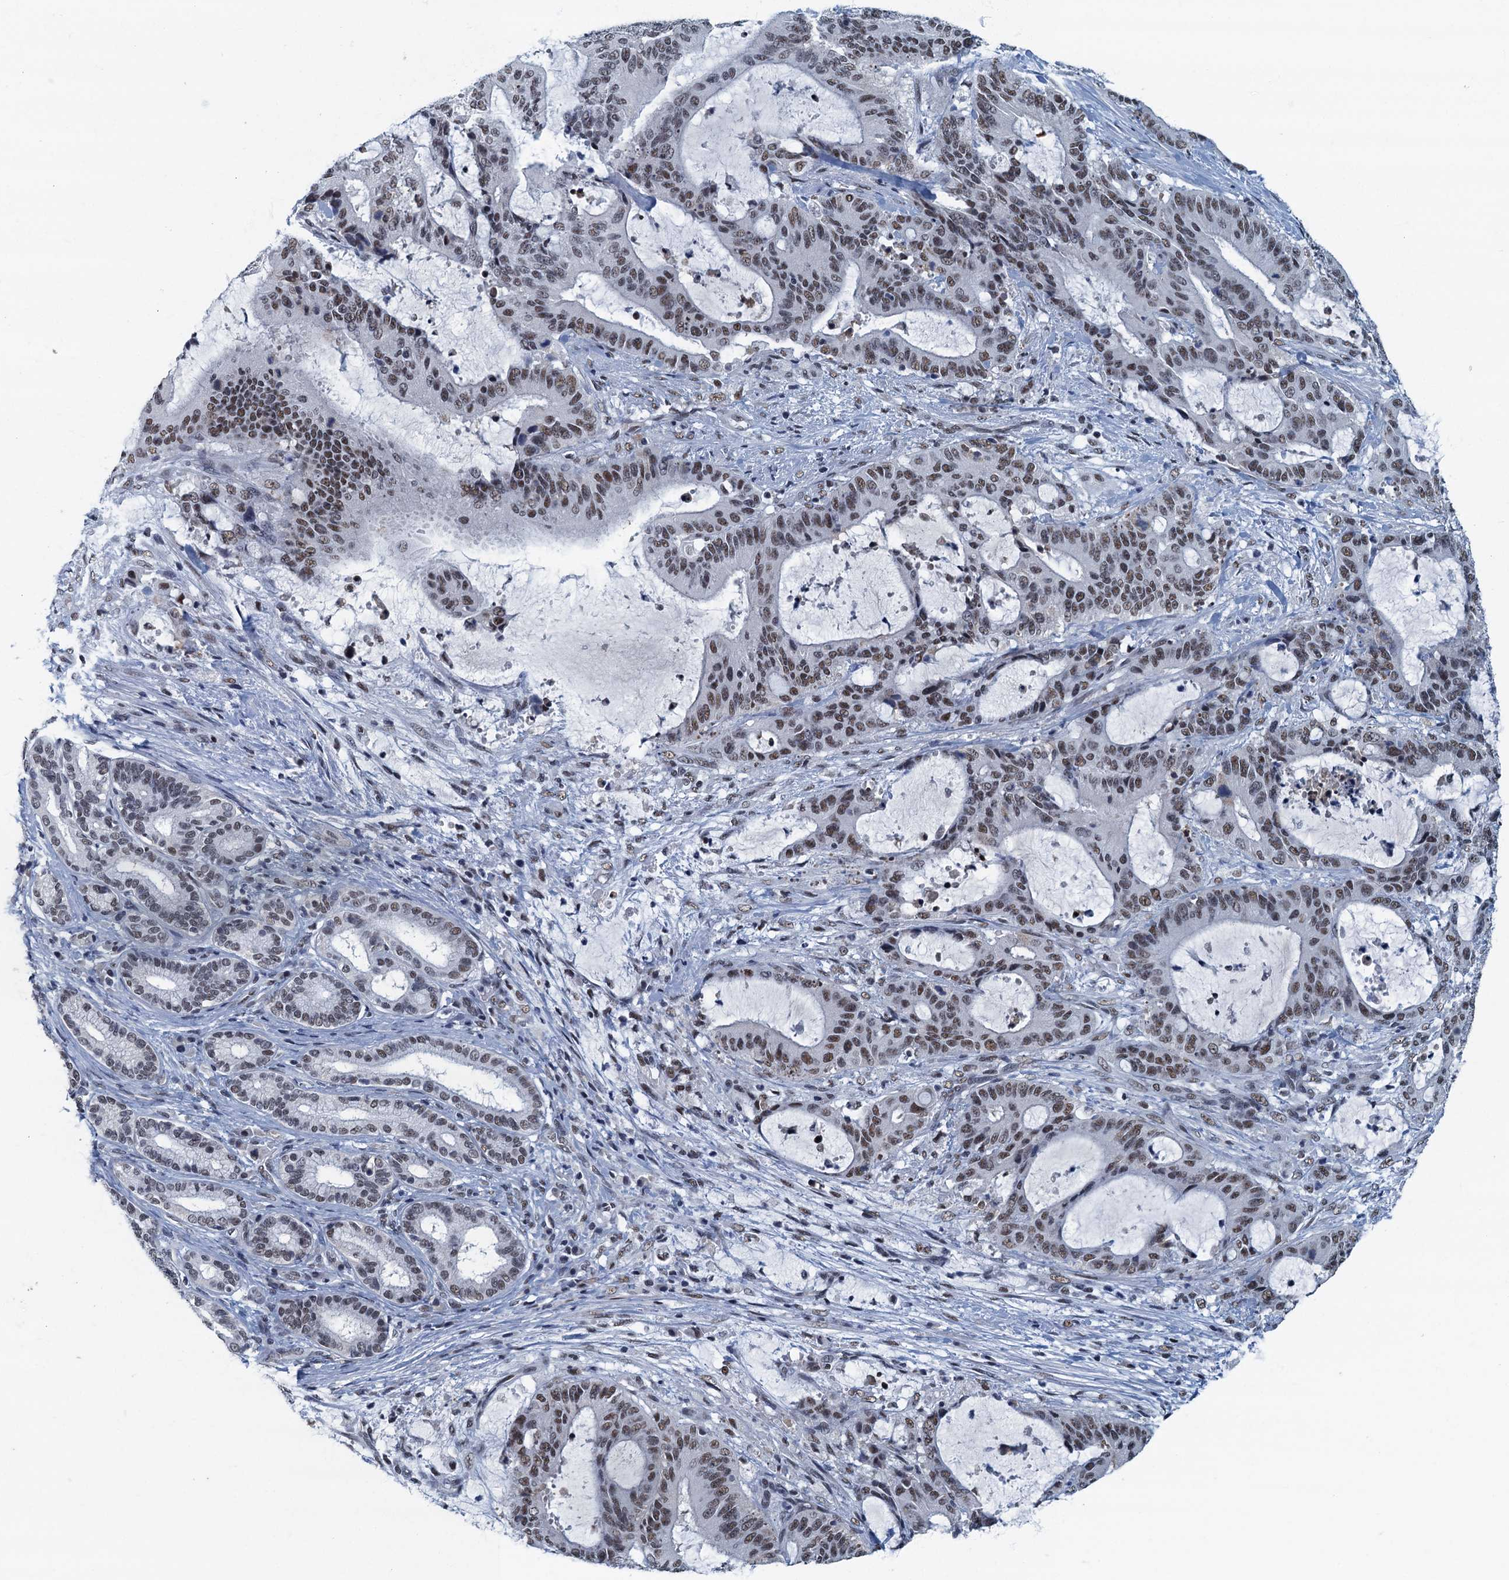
{"staining": {"intensity": "moderate", "quantity": ">75%", "location": "nuclear"}, "tissue": "liver cancer", "cell_type": "Tumor cells", "image_type": "cancer", "snomed": [{"axis": "morphology", "description": "Normal tissue, NOS"}, {"axis": "morphology", "description": "Cholangiocarcinoma"}, {"axis": "topography", "description": "Liver"}, {"axis": "topography", "description": "Peripheral nerve tissue"}], "caption": "Tumor cells show moderate nuclear positivity in approximately >75% of cells in liver cancer. (Brightfield microscopy of DAB IHC at high magnification).", "gene": "GADL1", "patient": {"sex": "female", "age": 73}}